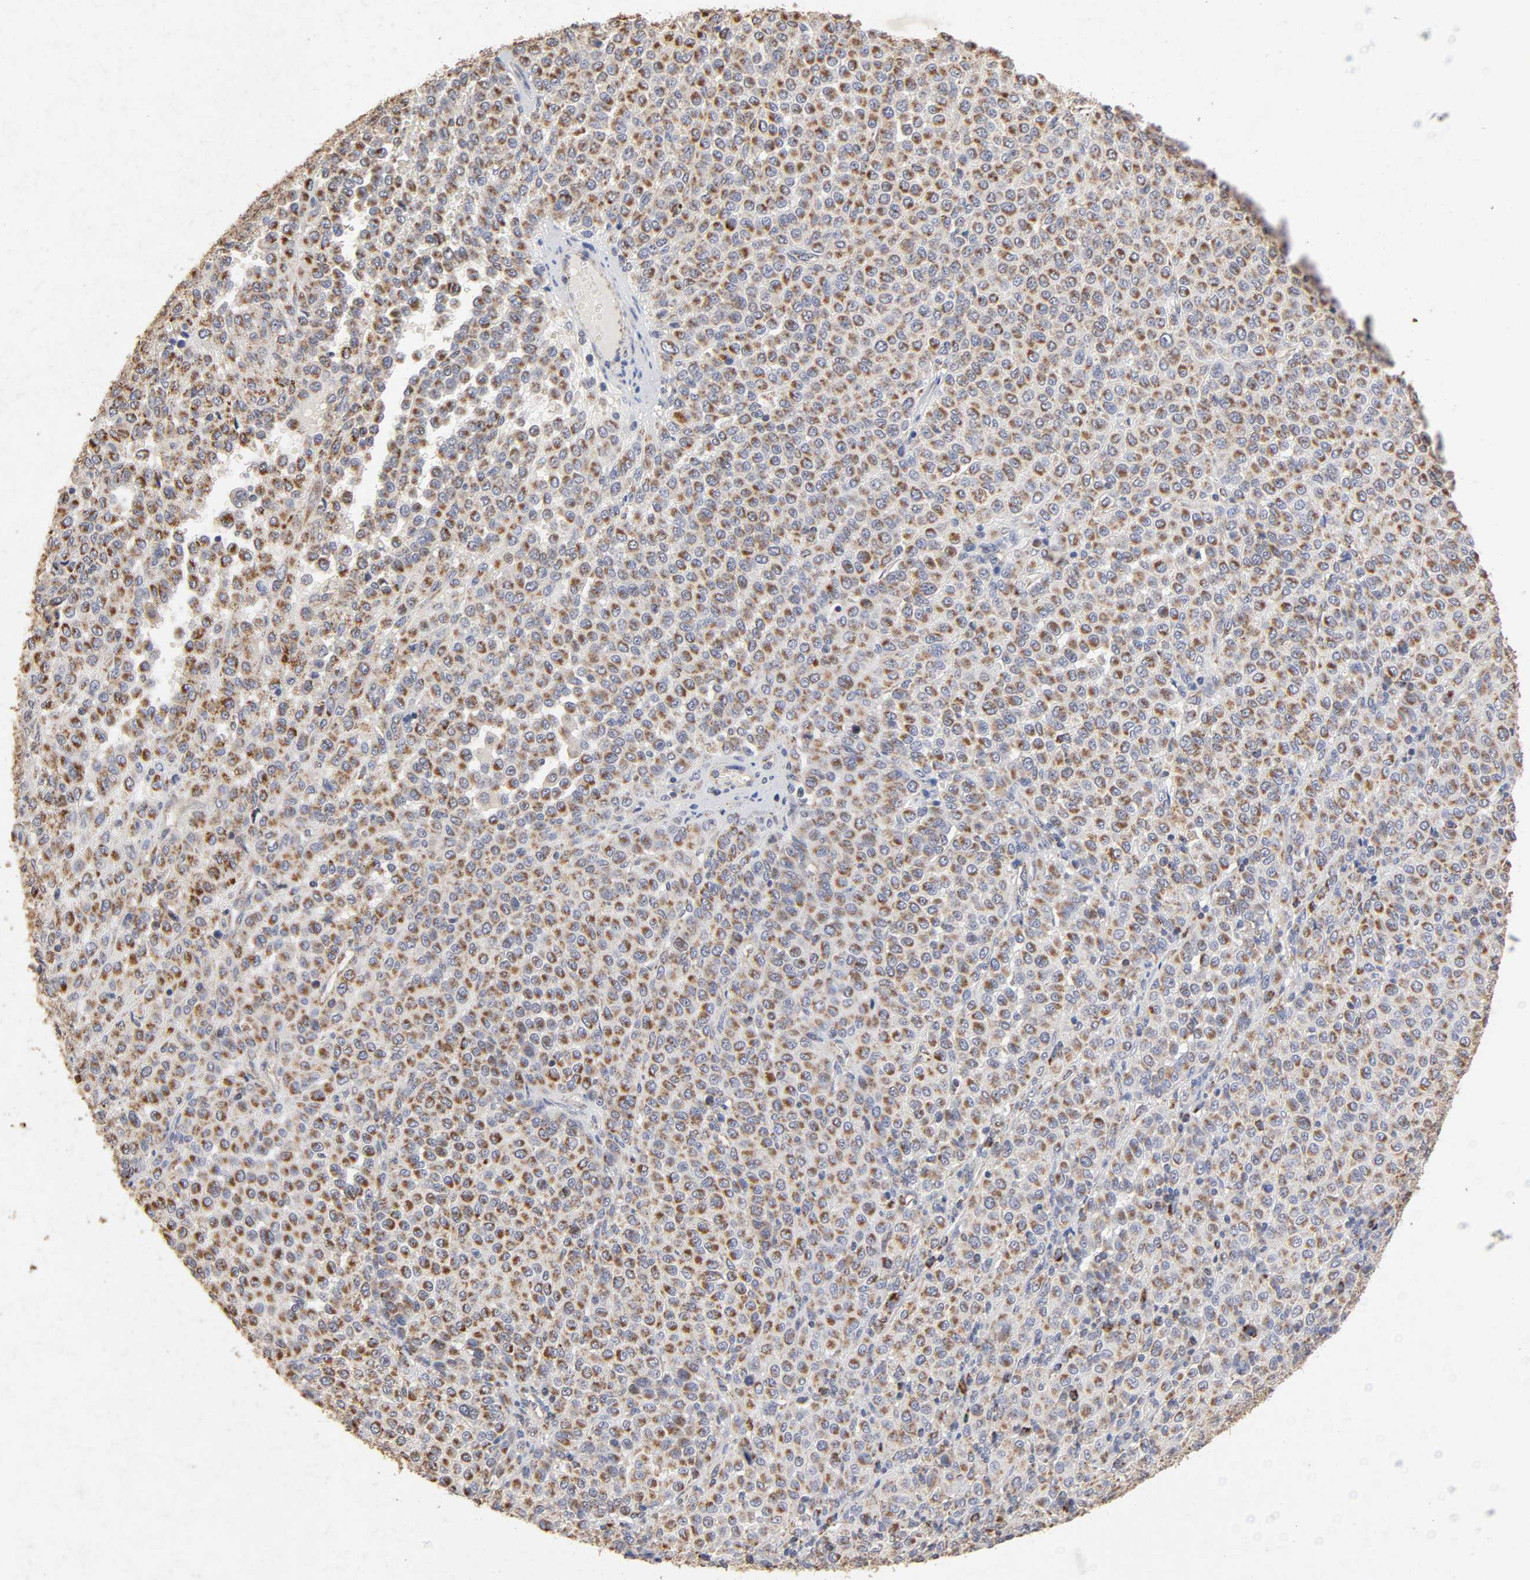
{"staining": {"intensity": "strong", "quantity": ">75%", "location": "cytoplasmic/membranous"}, "tissue": "melanoma", "cell_type": "Tumor cells", "image_type": "cancer", "snomed": [{"axis": "morphology", "description": "Malignant melanoma, Metastatic site"}, {"axis": "topography", "description": "Pancreas"}], "caption": "Immunohistochemistry of melanoma displays high levels of strong cytoplasmic/membranous staining in approximately >75% of tumor cells.", "gene": "CYCS", "patient": {"sex": "female", "age": 30}}